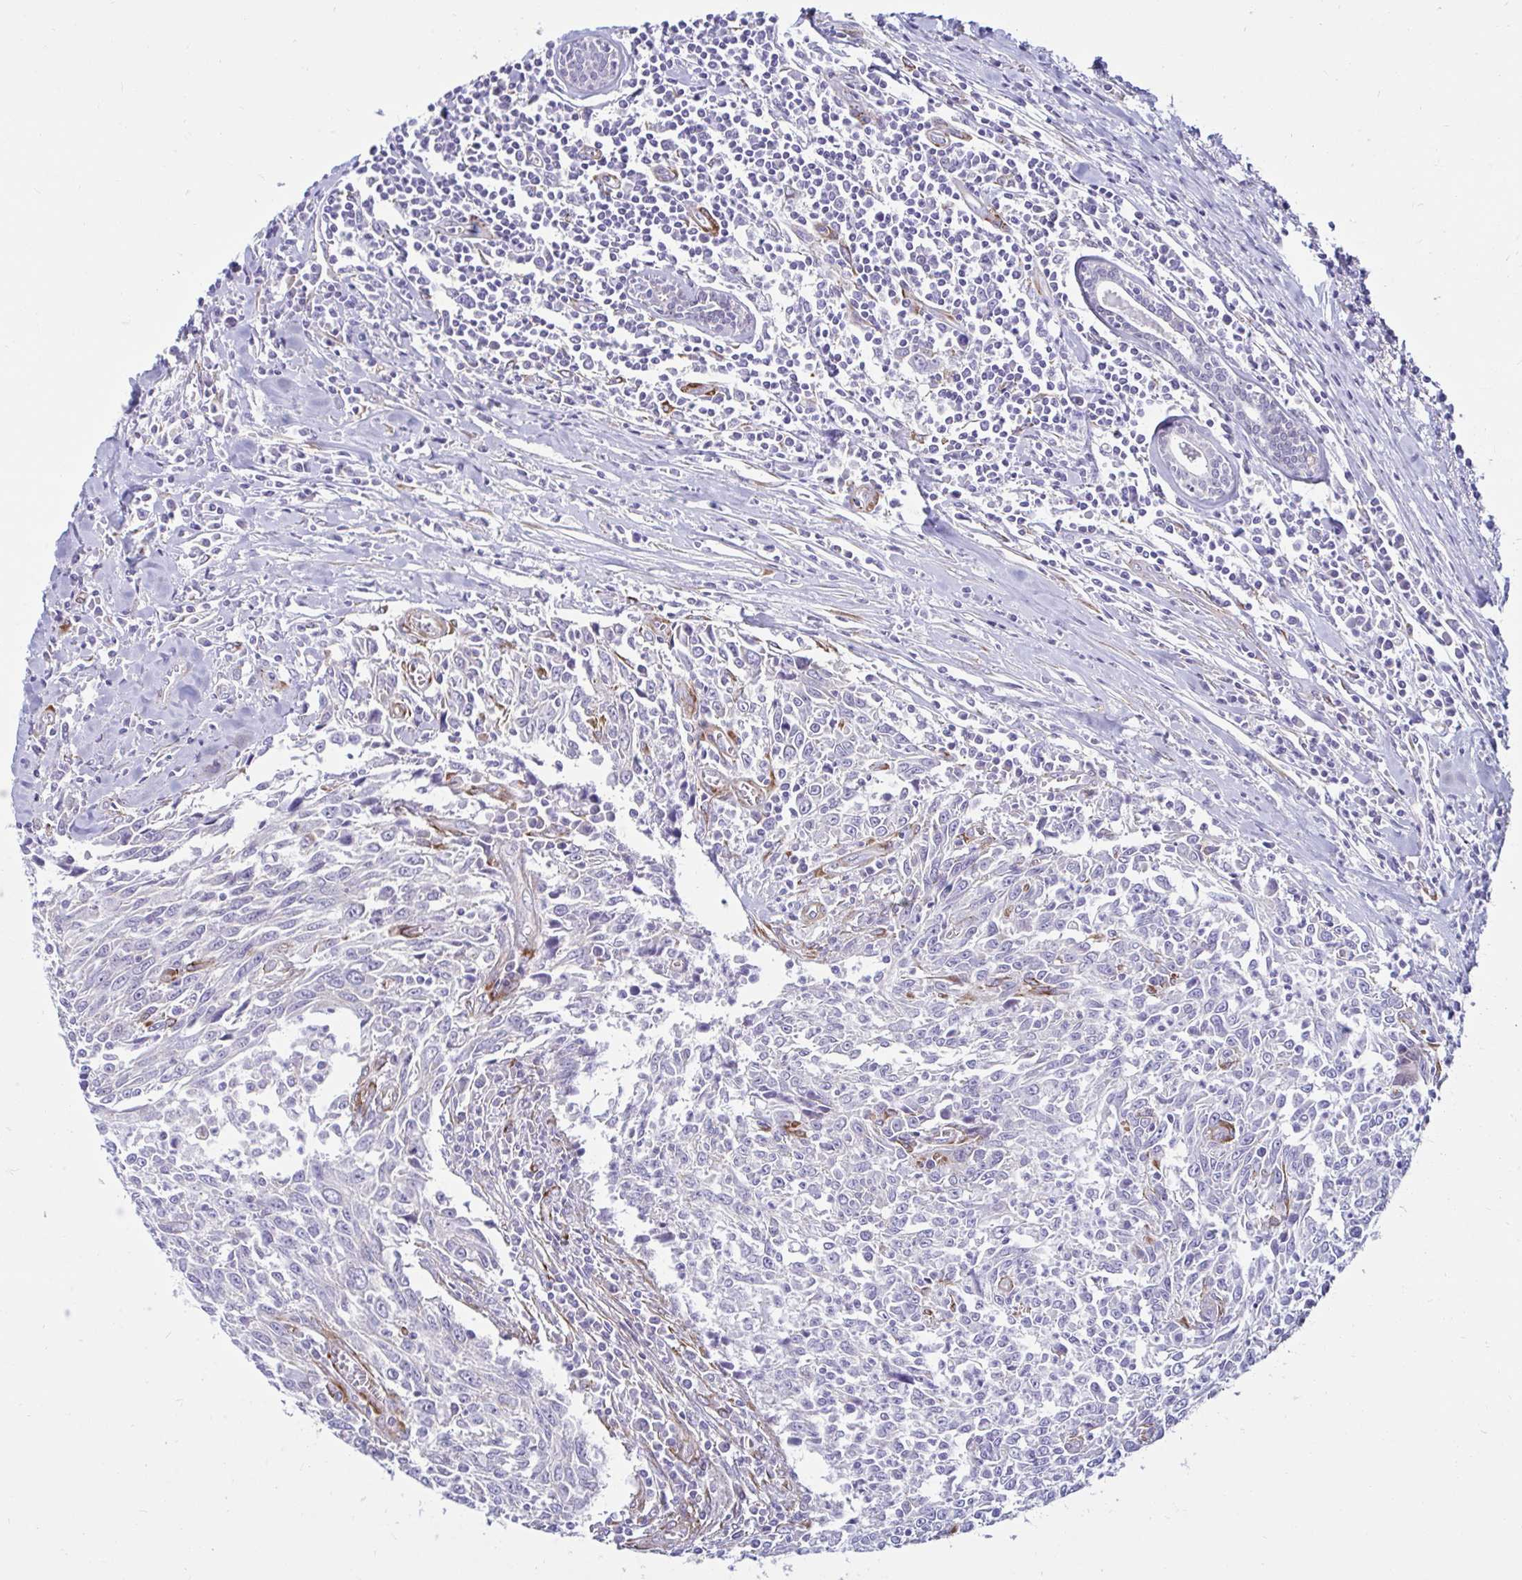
{"staining": {"intensity": "negative", "quantity": "none", "location": "none"}, "tissue": "breast cancer", "cell_type": "Tumor cells", "image_type": "cancer", "snomed": [{"axis": "morphology", "description": "Duct carcinoma"}, {"axis": "topography", "description": "Breast"}], "caption": "Immunohistochemistry (IHC) image of neoplastic tissue: breast cancer stained with DAB (3,3'-diaminobenzidine) reveals no significant protein staining in tumor cells.", "gene": "ANKRD62", "patient": {"sex": "female", "age": 50}}